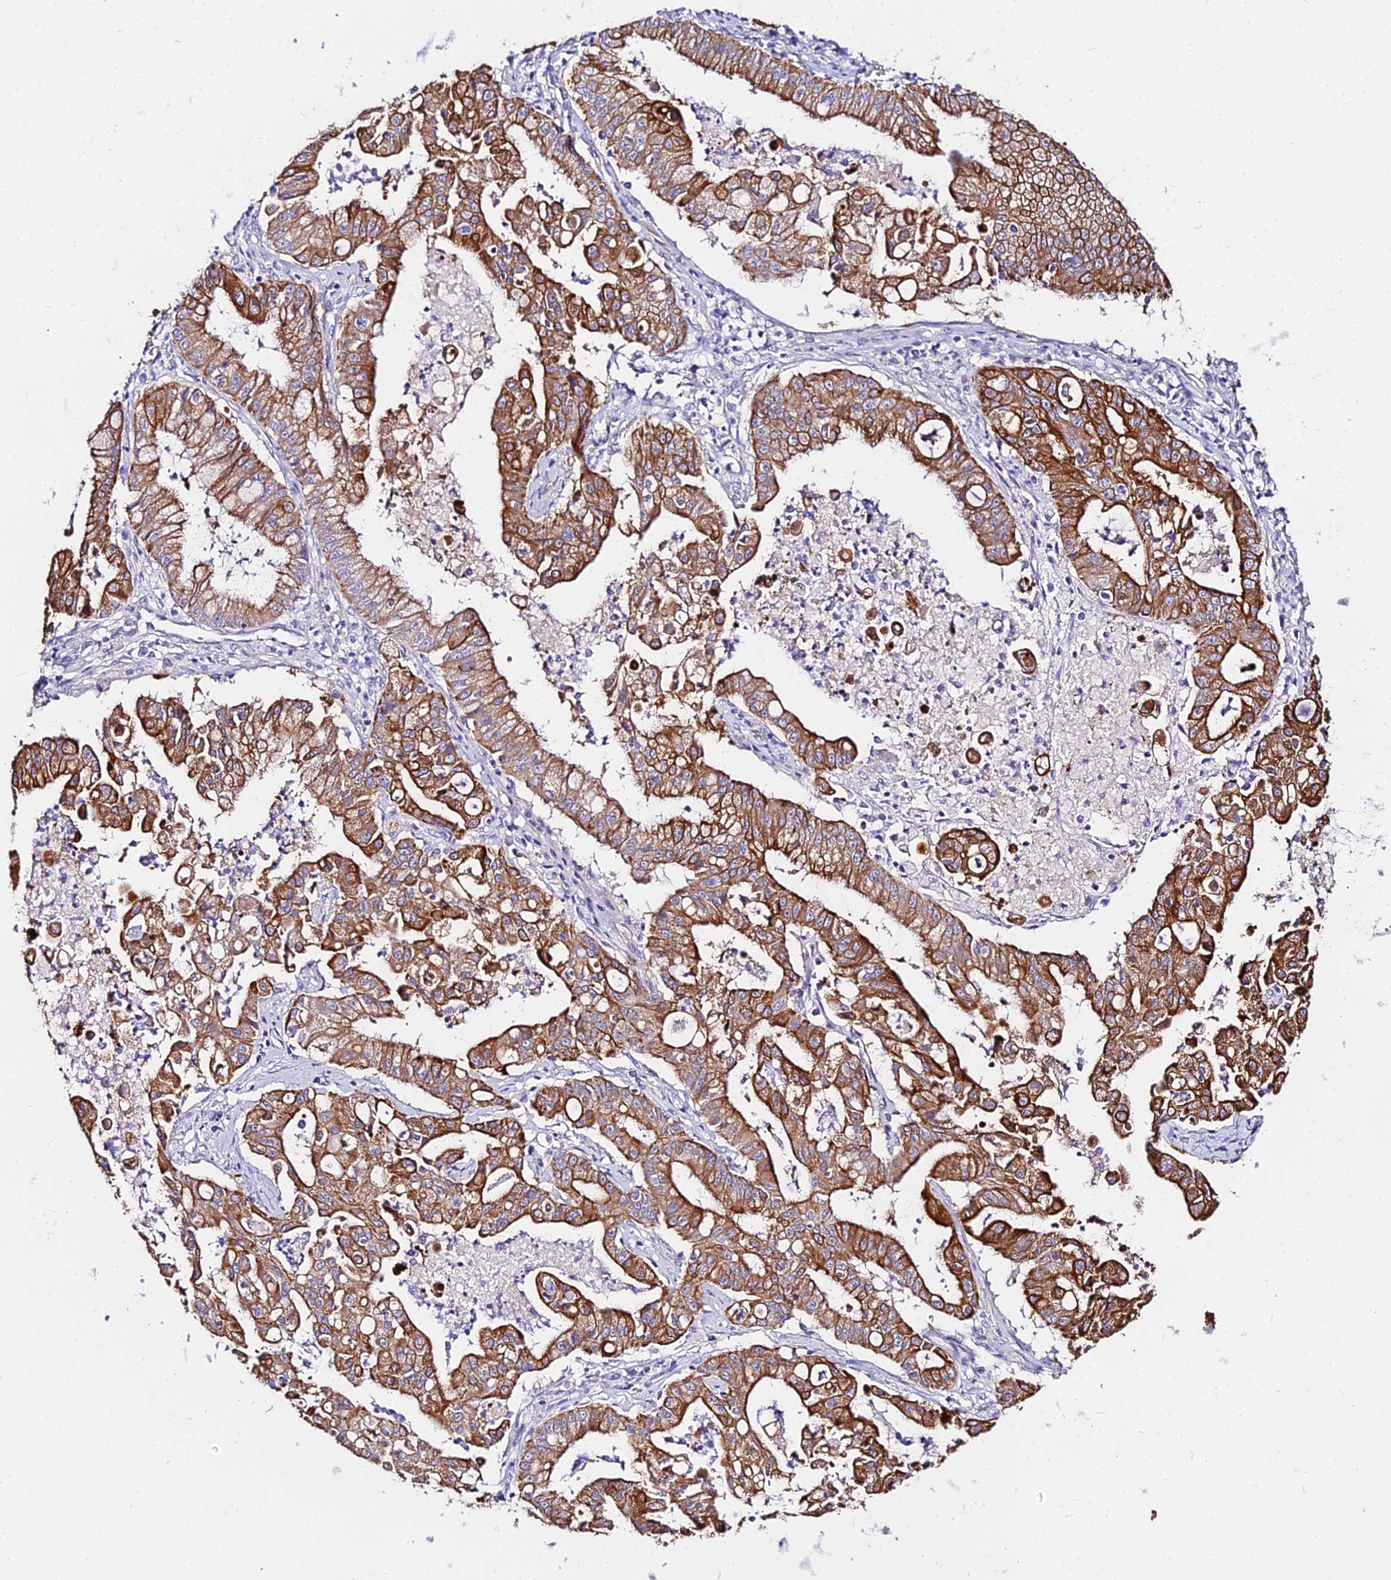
{"staining": {"intensity": "strong", "quantity": ">75%", "location": "cytoplasmic/membranous"}, "tissue": "ovarian cancer", "cell_type": "Tumor cells", "image_type": "cancer", "snomed": [{"axis": "morphology", "description": "Cystadenocarcinoma, mucinous, NOS"}, {"axis": "topography", "description": "Ovary"}], "caption": "Tumor cells reveal strong cytoplasmic/membranous staining in approximately >75% of cells in mucinous cystadenocarcinoma (ovarian).", "gene": "DAW1", "patient": {"sex": "female", "age": 70}}